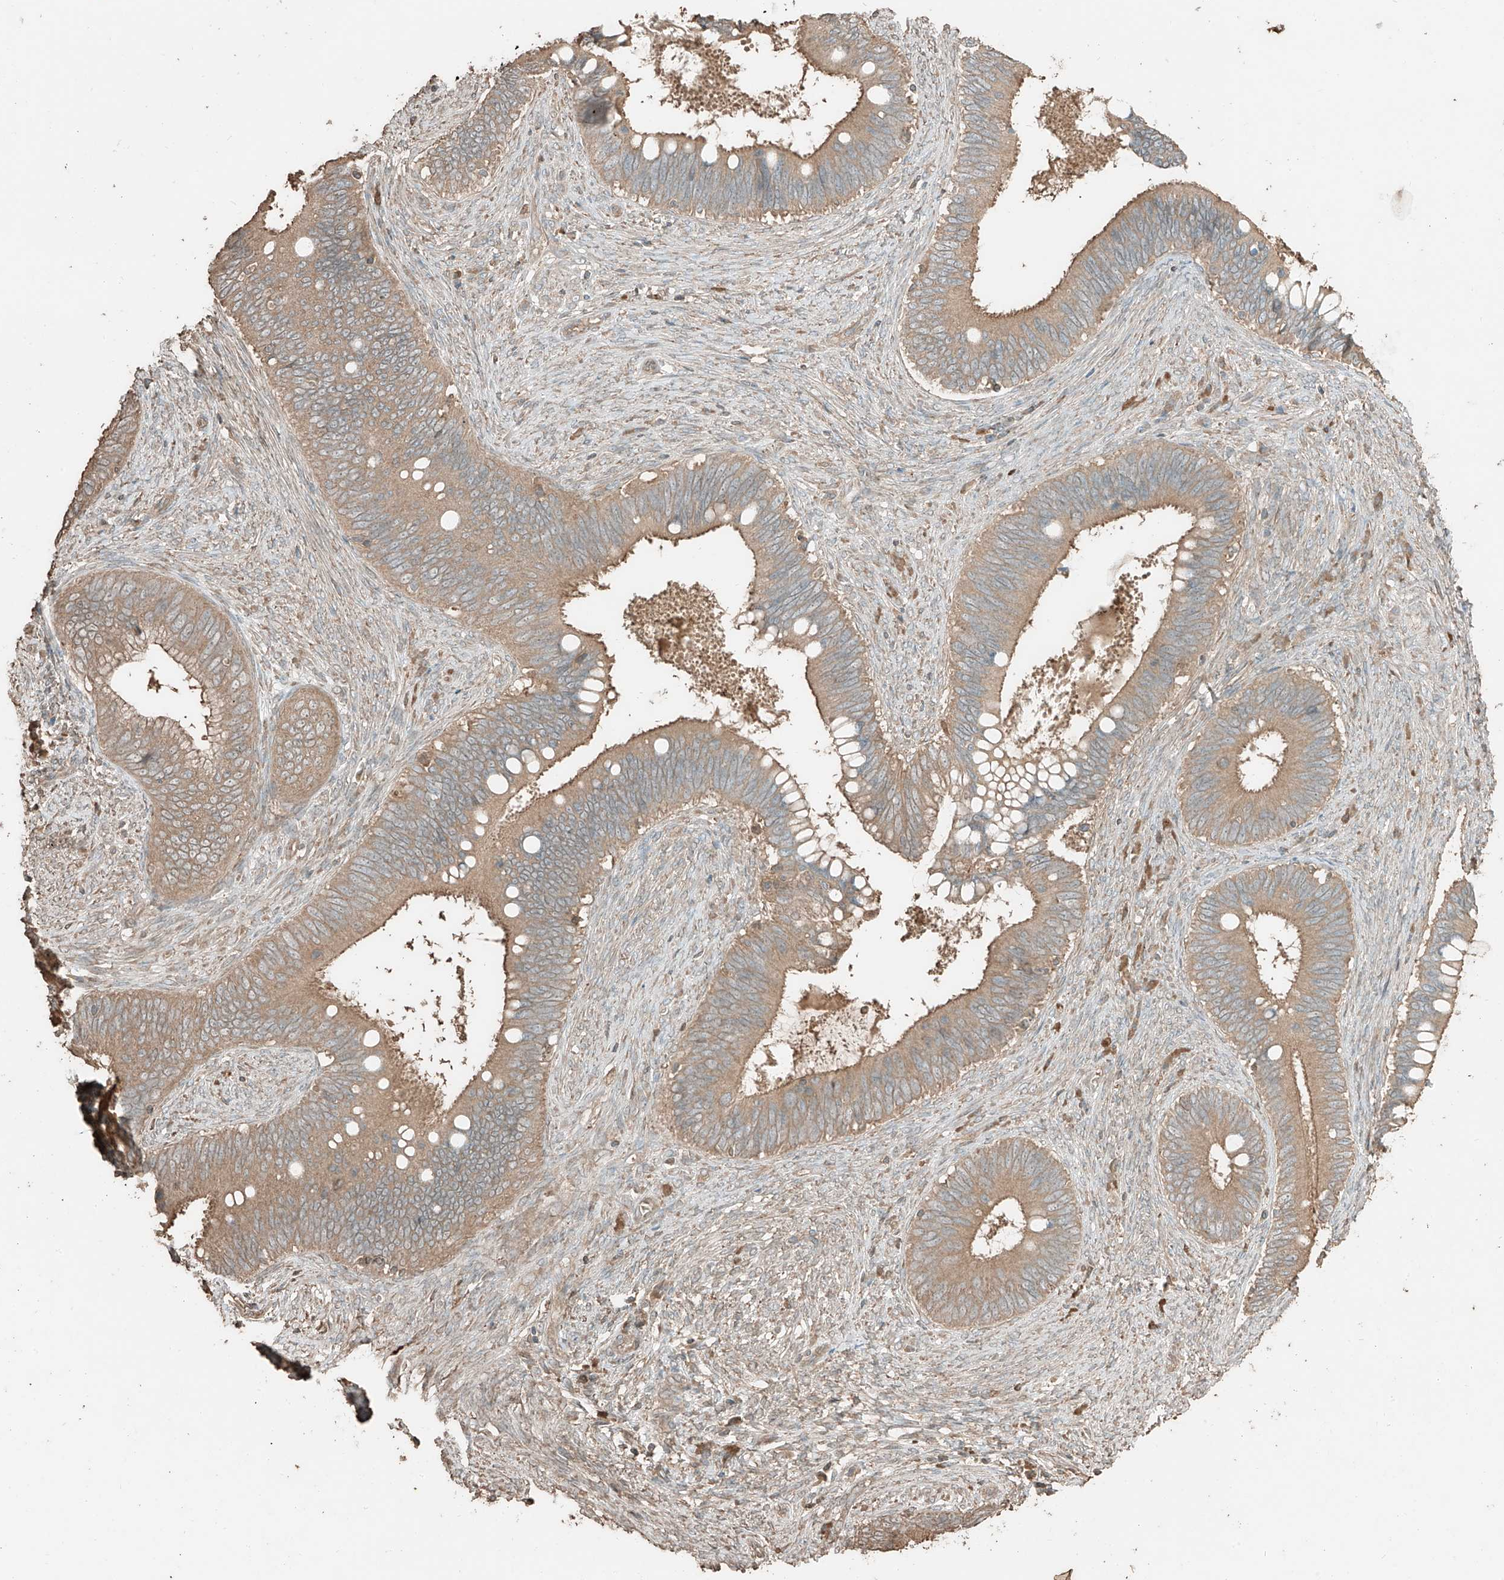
{"staining": {"intensity": "moderate", "quantity": ">75%", "location": "cytoplasmic/membranous"}, "tissue": "cervical cancer", "cell_type": "Tumor cells", "image_type": "cancer", "snomed": [{"axis": "morphology", "description": "Adenocarcinoma, NOS"}, {"axis": "topography", "description": "Cervix"}], "caption": "The image exhibits immunohistochemical staining of cervical adenocarcinoma. There is moderate cytoplasmic/membranous expression is seen in about >75% of tumor cells.", "gene": "RFTN2", "patient": {"sex": "female", "age": 42}}